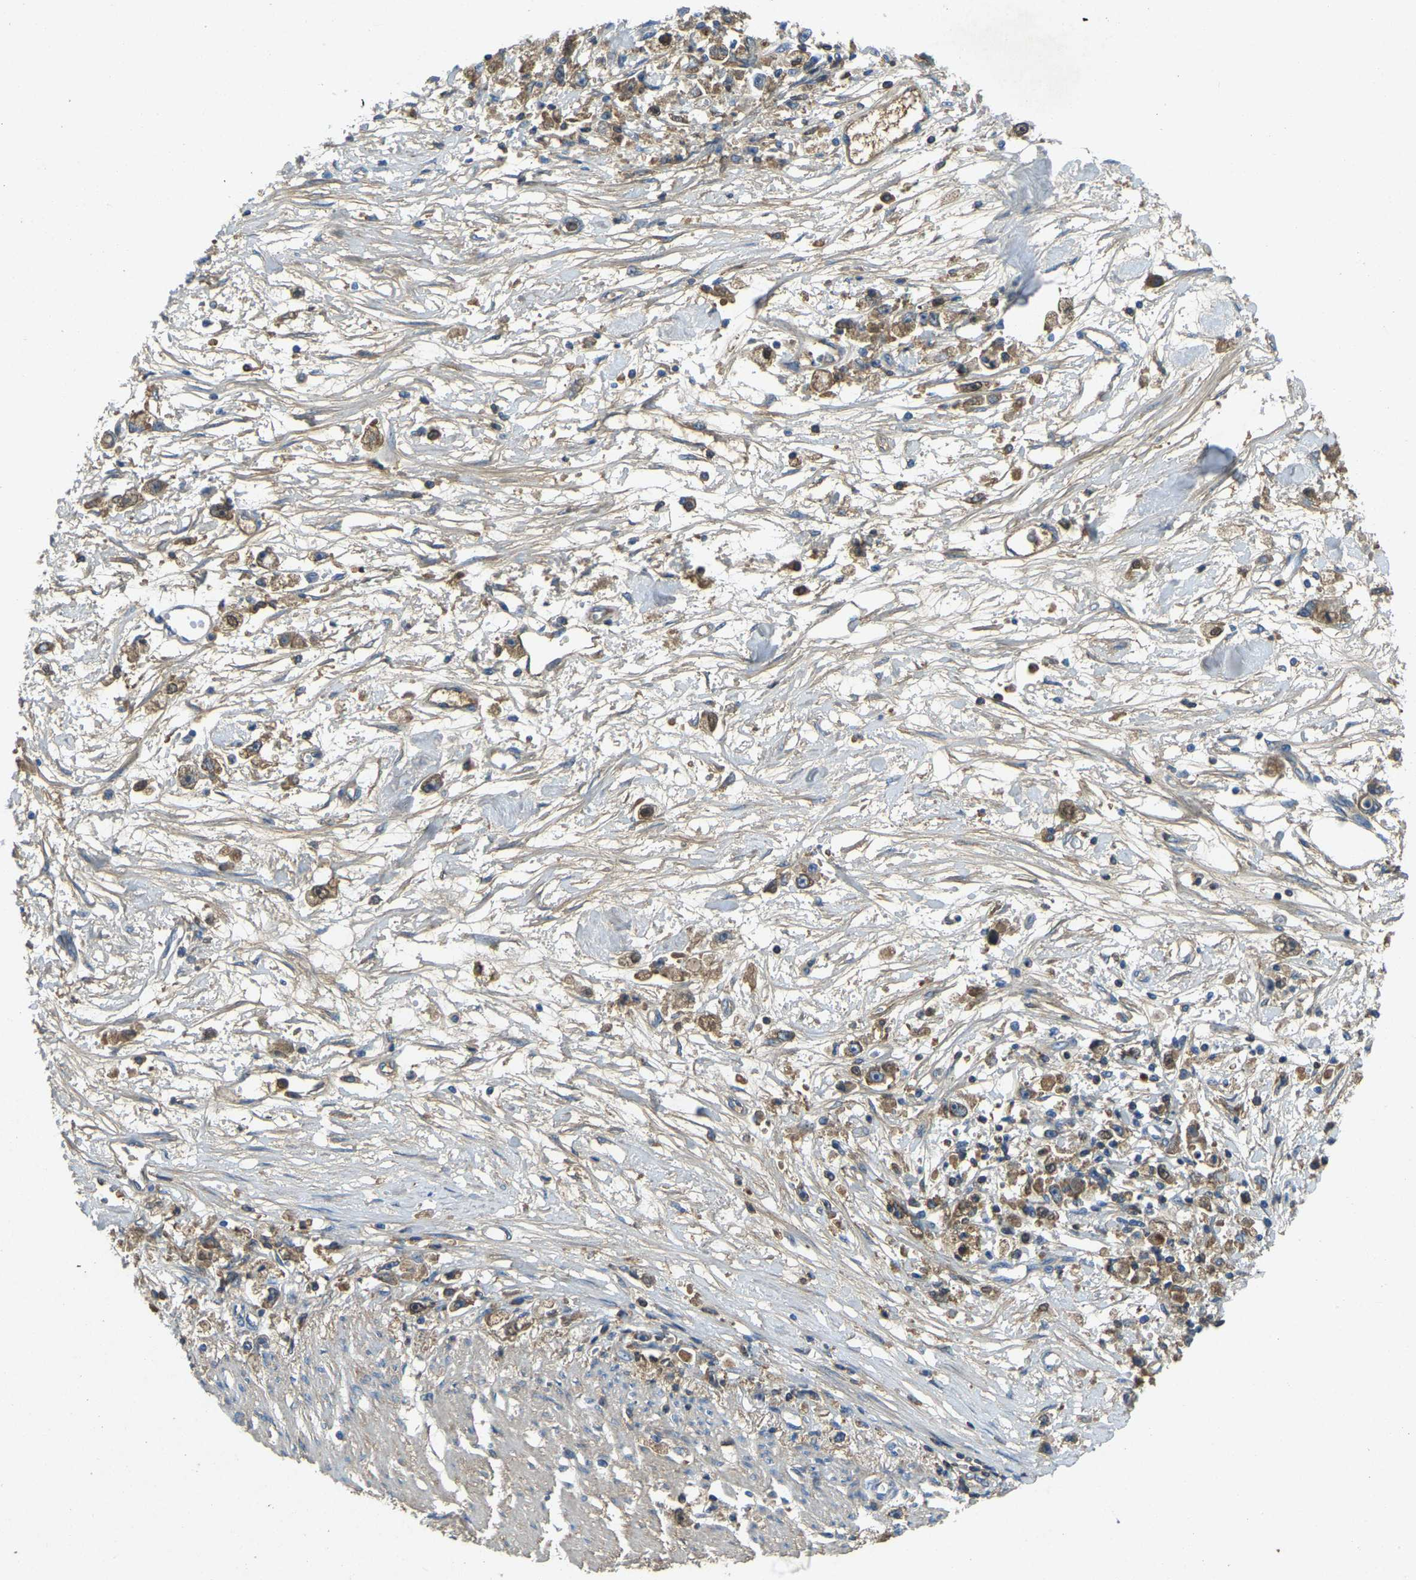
{"staining": {"intensity": "moderate", "quantity": ">75%", "location": "cytoplasmic/membranous"}, "tissue": "stomach cancer", "cell_type": "Tumor cells", "image_type": "cancer", "snomed": [{"axis": "morphology", "description": "Adenocarcinoma, NOS"}, {"axis": "topography", "description": "Stomach"}], "caption": "Human stomach adenocarcinoma stained with a protein marker demonstrates moderate staining in tumor cells.", "gene": "ATP8B1", "patient": {"sex": "female", "age": 59}}